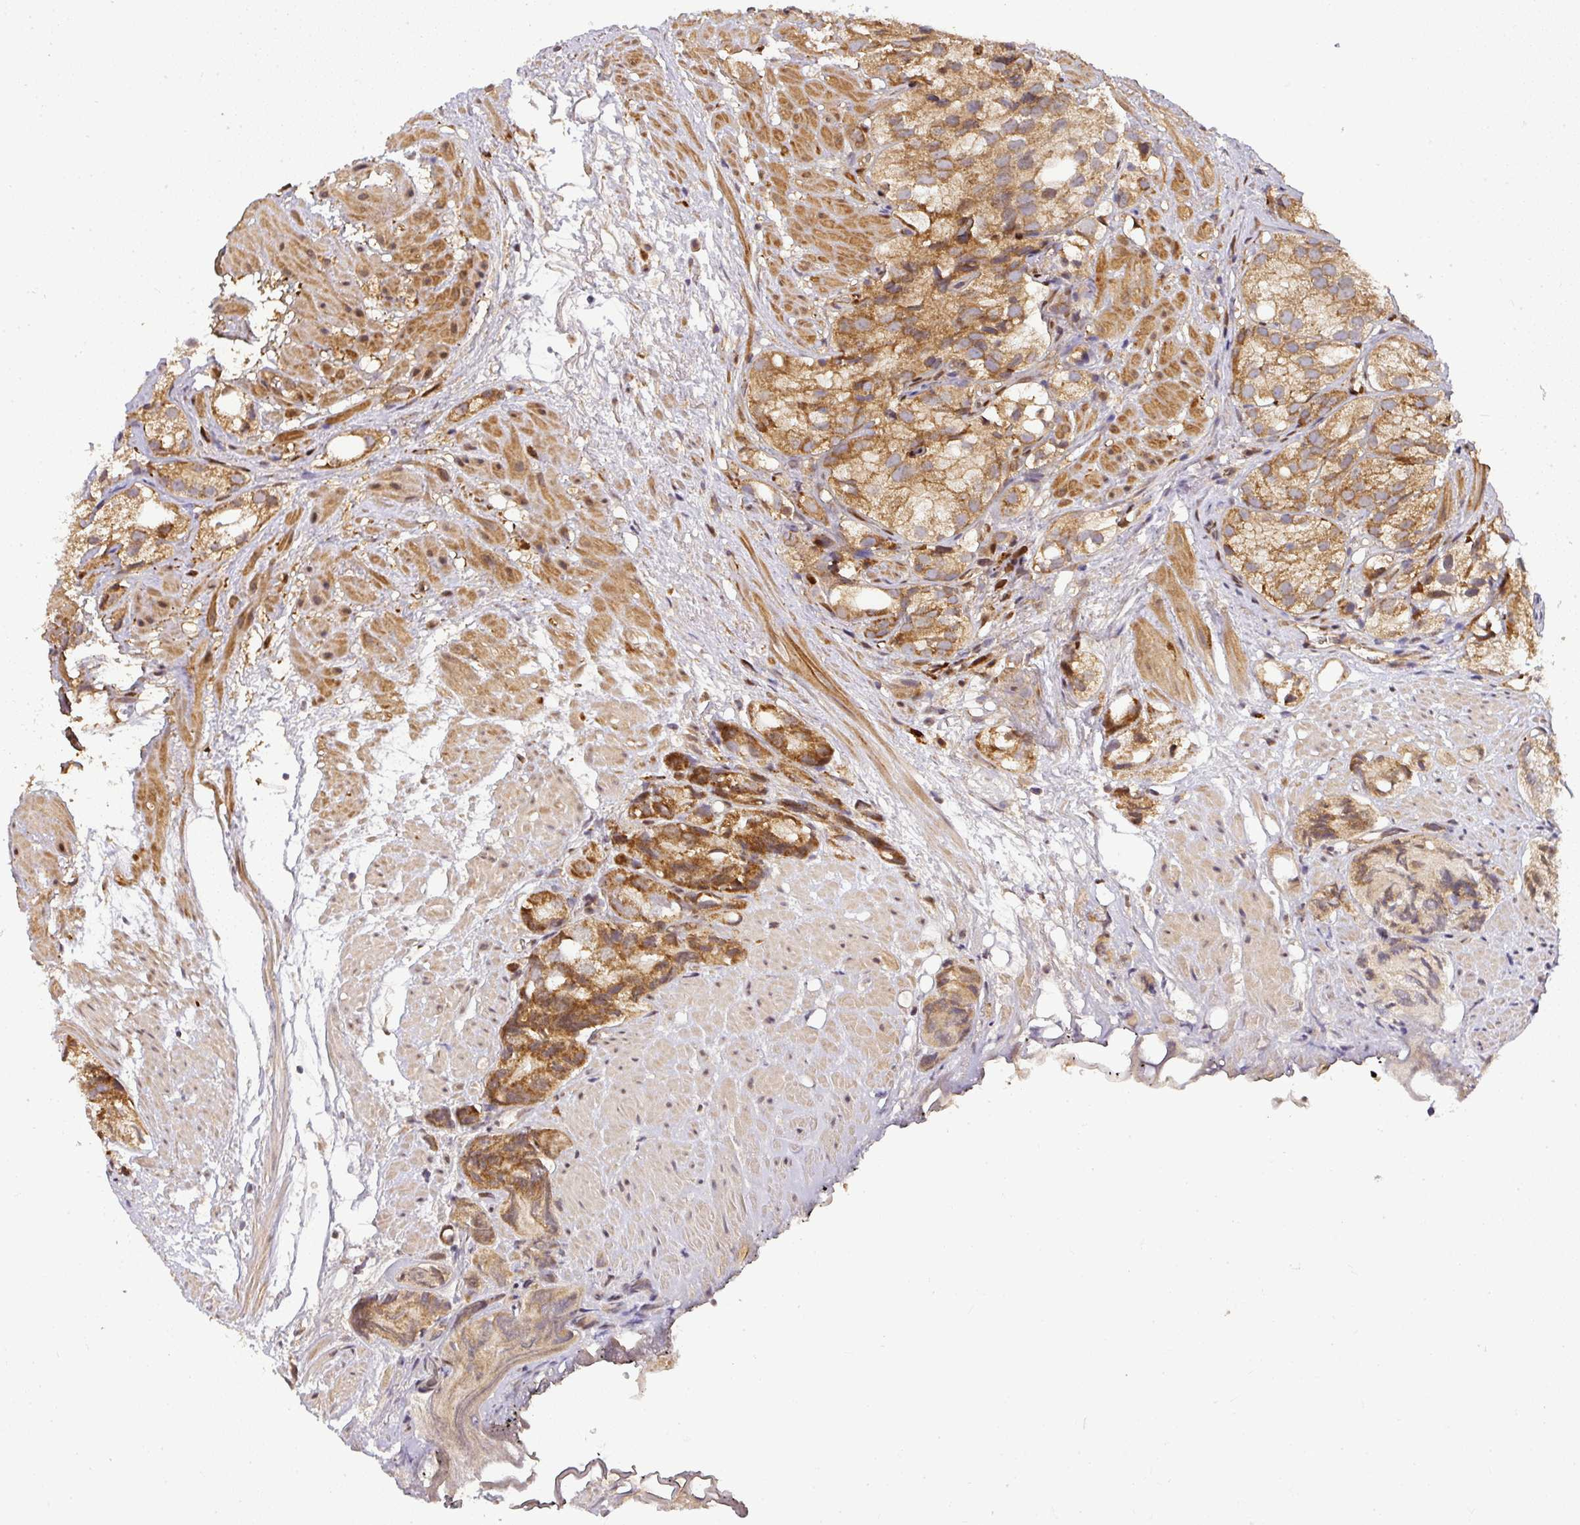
{"staining": {"intensity": "strong", "quantity": ">75%", "location": "cytoplasmic/membranous"}, "tissue": "prostate cancer", "cell_type": "Tumor cells", "image_type": "cancer", "snomed": [{"axis": "morphology", "description": "Adenocarcinoma, High grade"}, {"axis": "topography", "description": "Prostate"}], "caption": "Tumor cells show strong cytoplasmic/membranous expression in approximately >75% of cells in adenocarcinoma (high-grade) (prostate).", "gene": "MALSU1", "patient": {"sex": "male", "age": 82}}